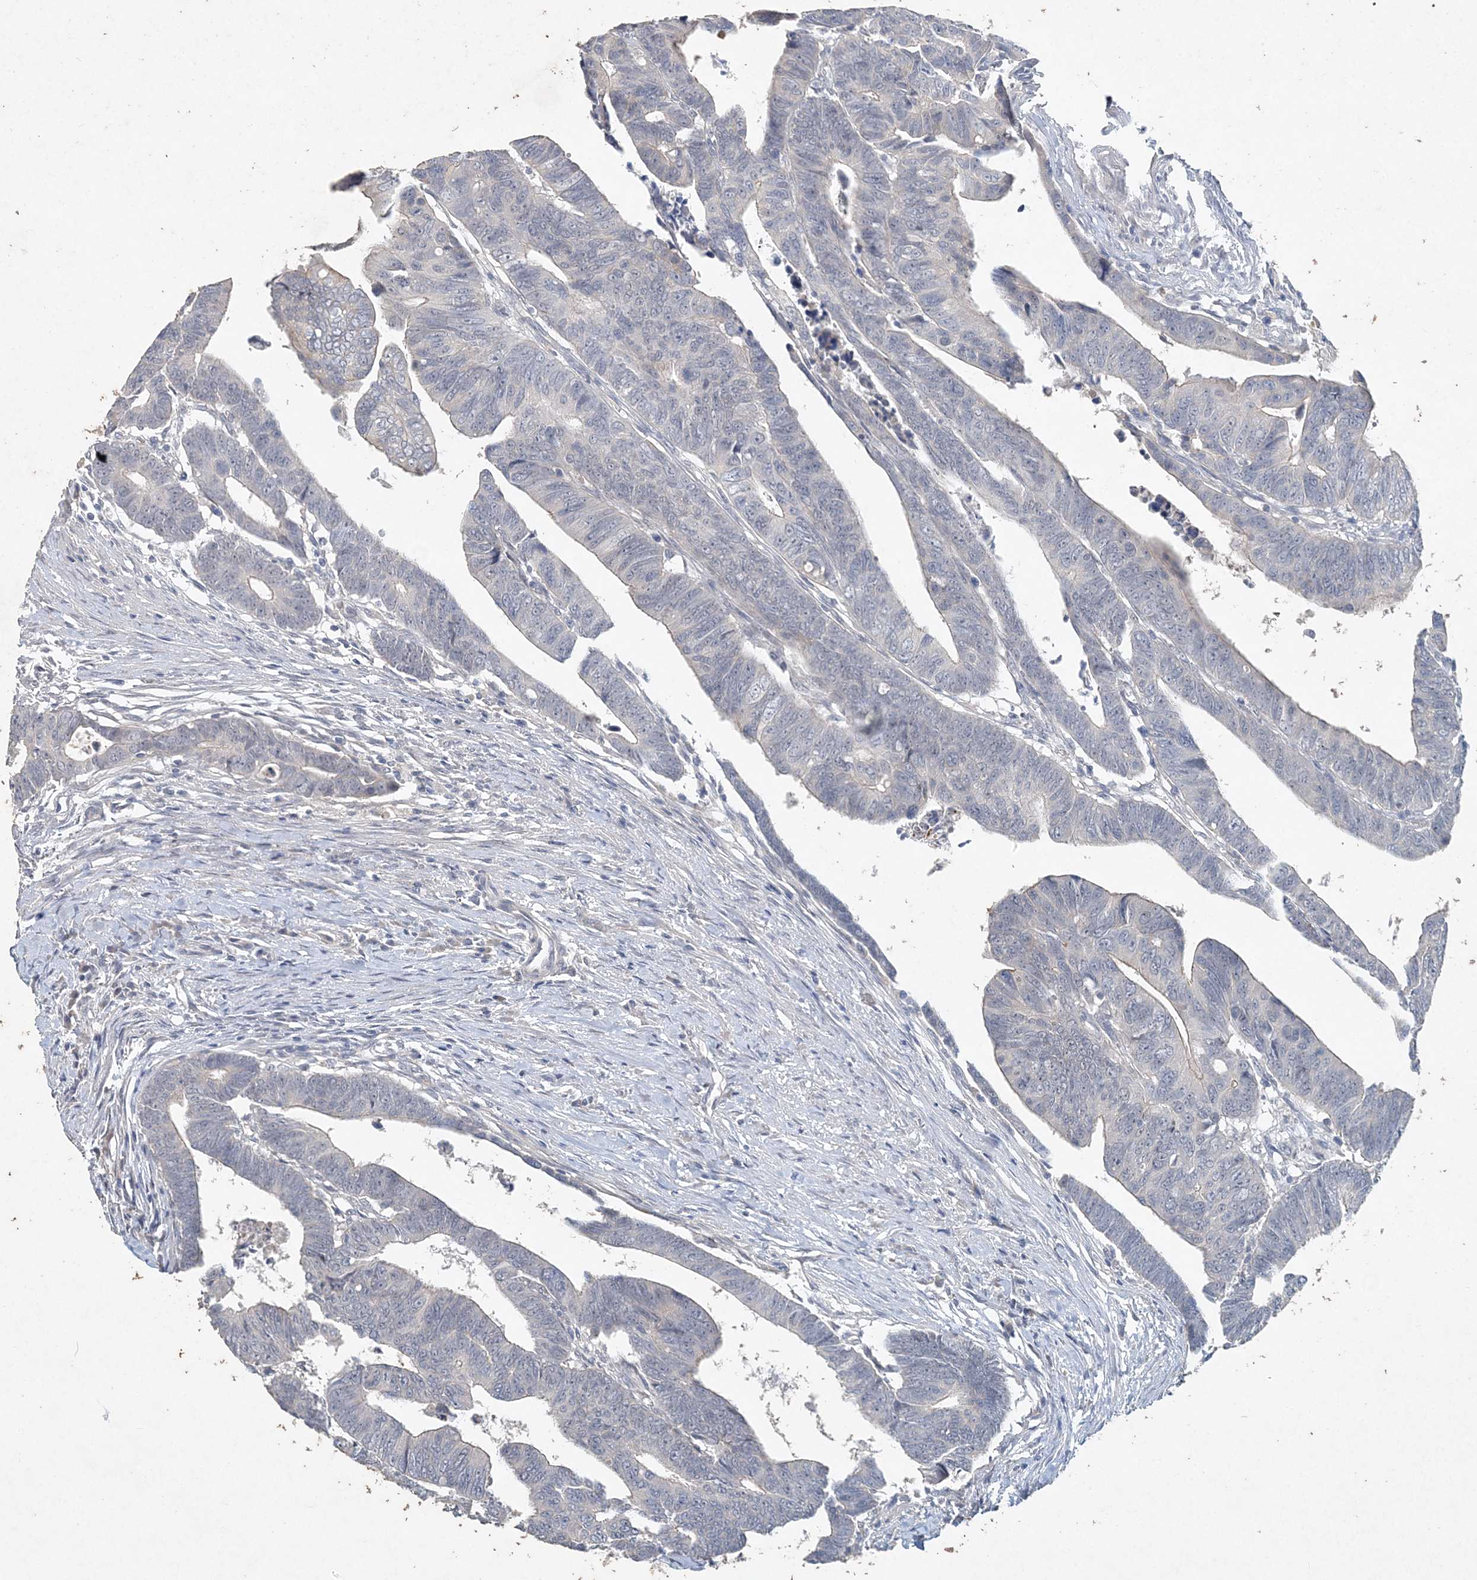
{"staining": {"intensity": "negative", "quantity": "none", "location": "none"}, "tissue": "colorectal cancer", "cell_type": "Tumor cells", "image_type": "cancer", "snomed": [{"axis": "morphology", "description": "Adenocarcinoma, NOS"}, {"axis": "topography", "description": "Rectum"}], "caption": "Immunohistochemistry image of human colorectal adenocarcinoma stained for a protein (brown), which demonstrates no staining in tumor cells.", "gene": "DNAH5", "patient": {"sex": "female", "age": 65}}